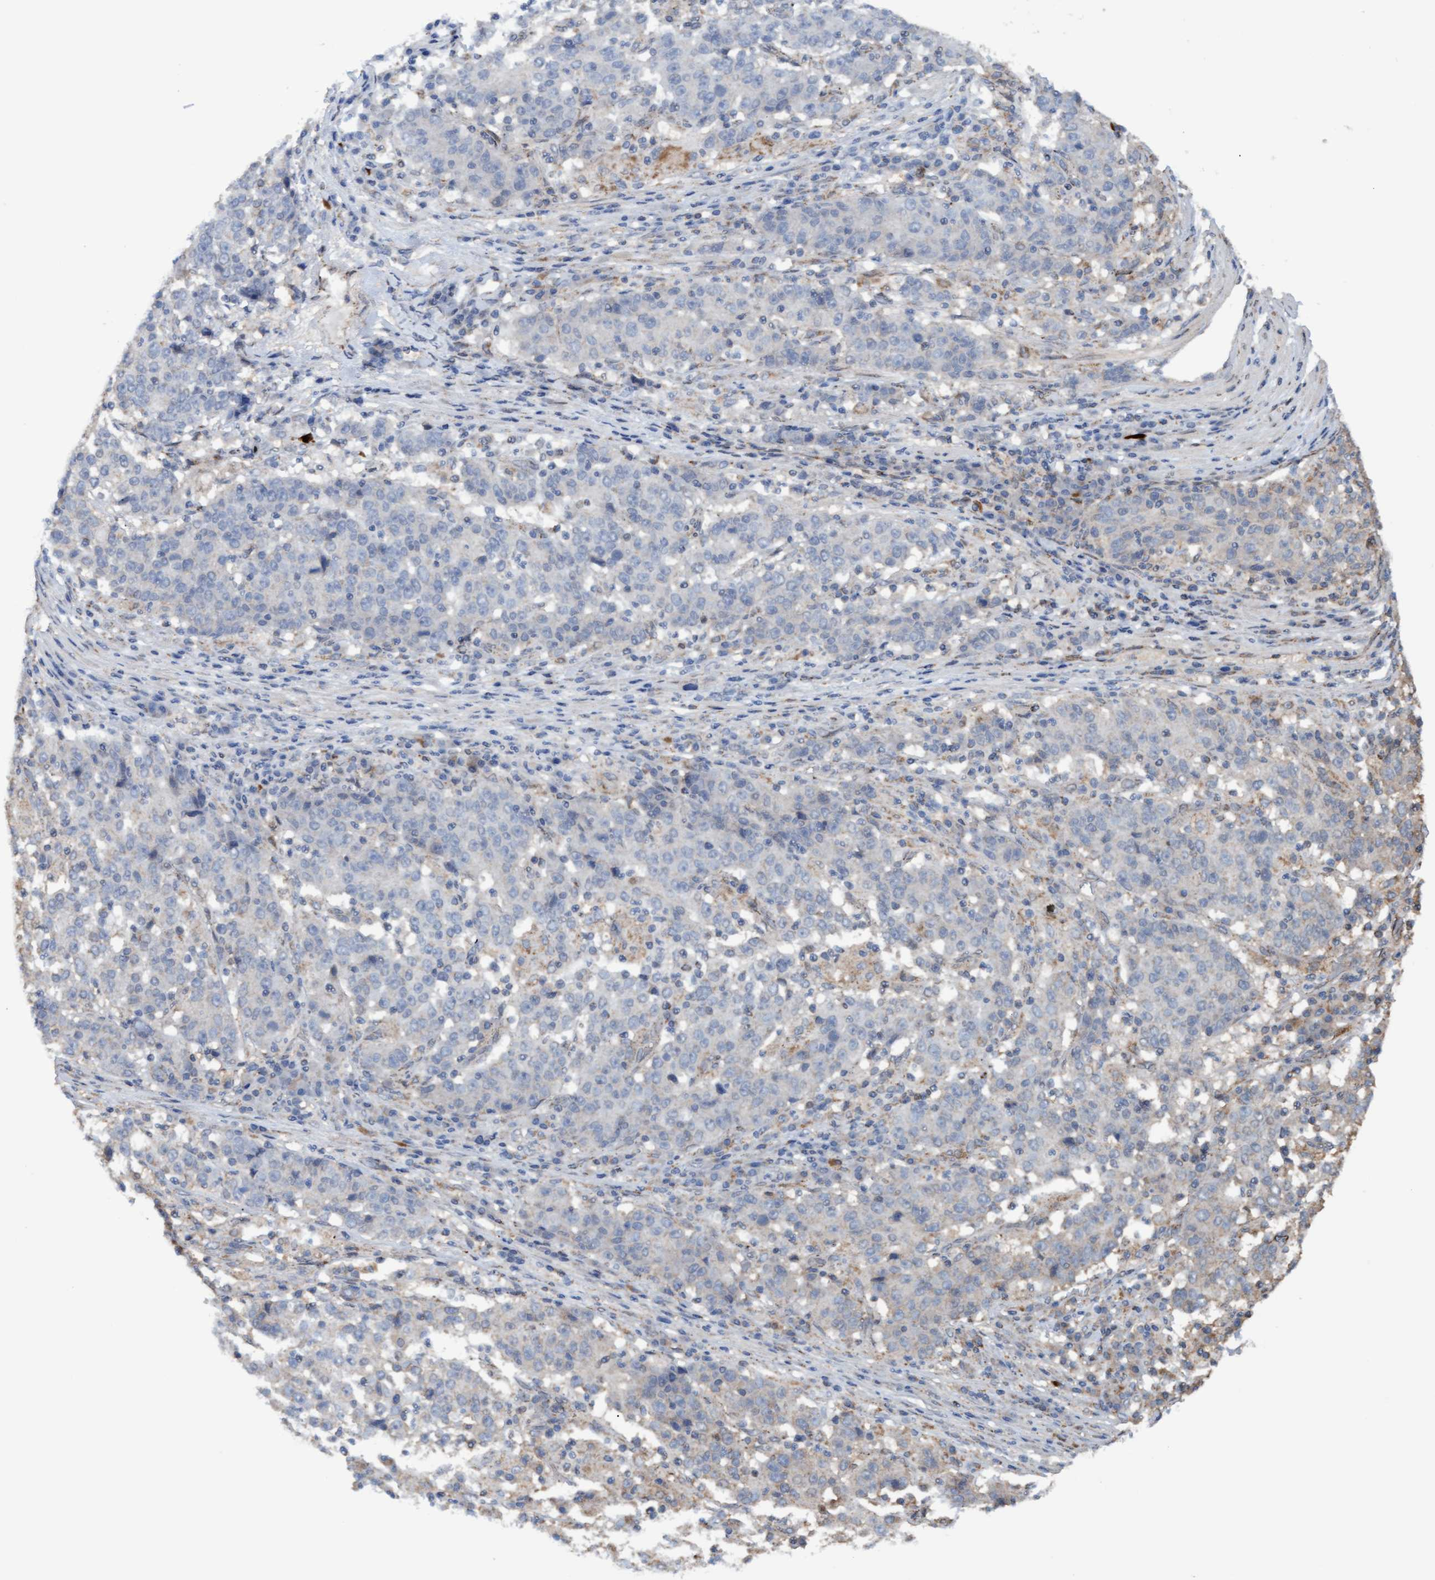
{"staining": {"intensity": "negative", "quantity": "none", "location": "none"}, "tissue": "stomach cancer", "cell_type": "Tumor cells", "image_type": "cancer", "snomed": [{"axis": "morphology", "description": "Adenocarcinoma, NOS"}, {"axis": "topography", "description": "Stomach"}], "caption": "Tumor cells are negative for brown protein staining in stomach adenocarcinoma.", "gene": "MGLL", "patient": {"sex": "male", "age": 59}}